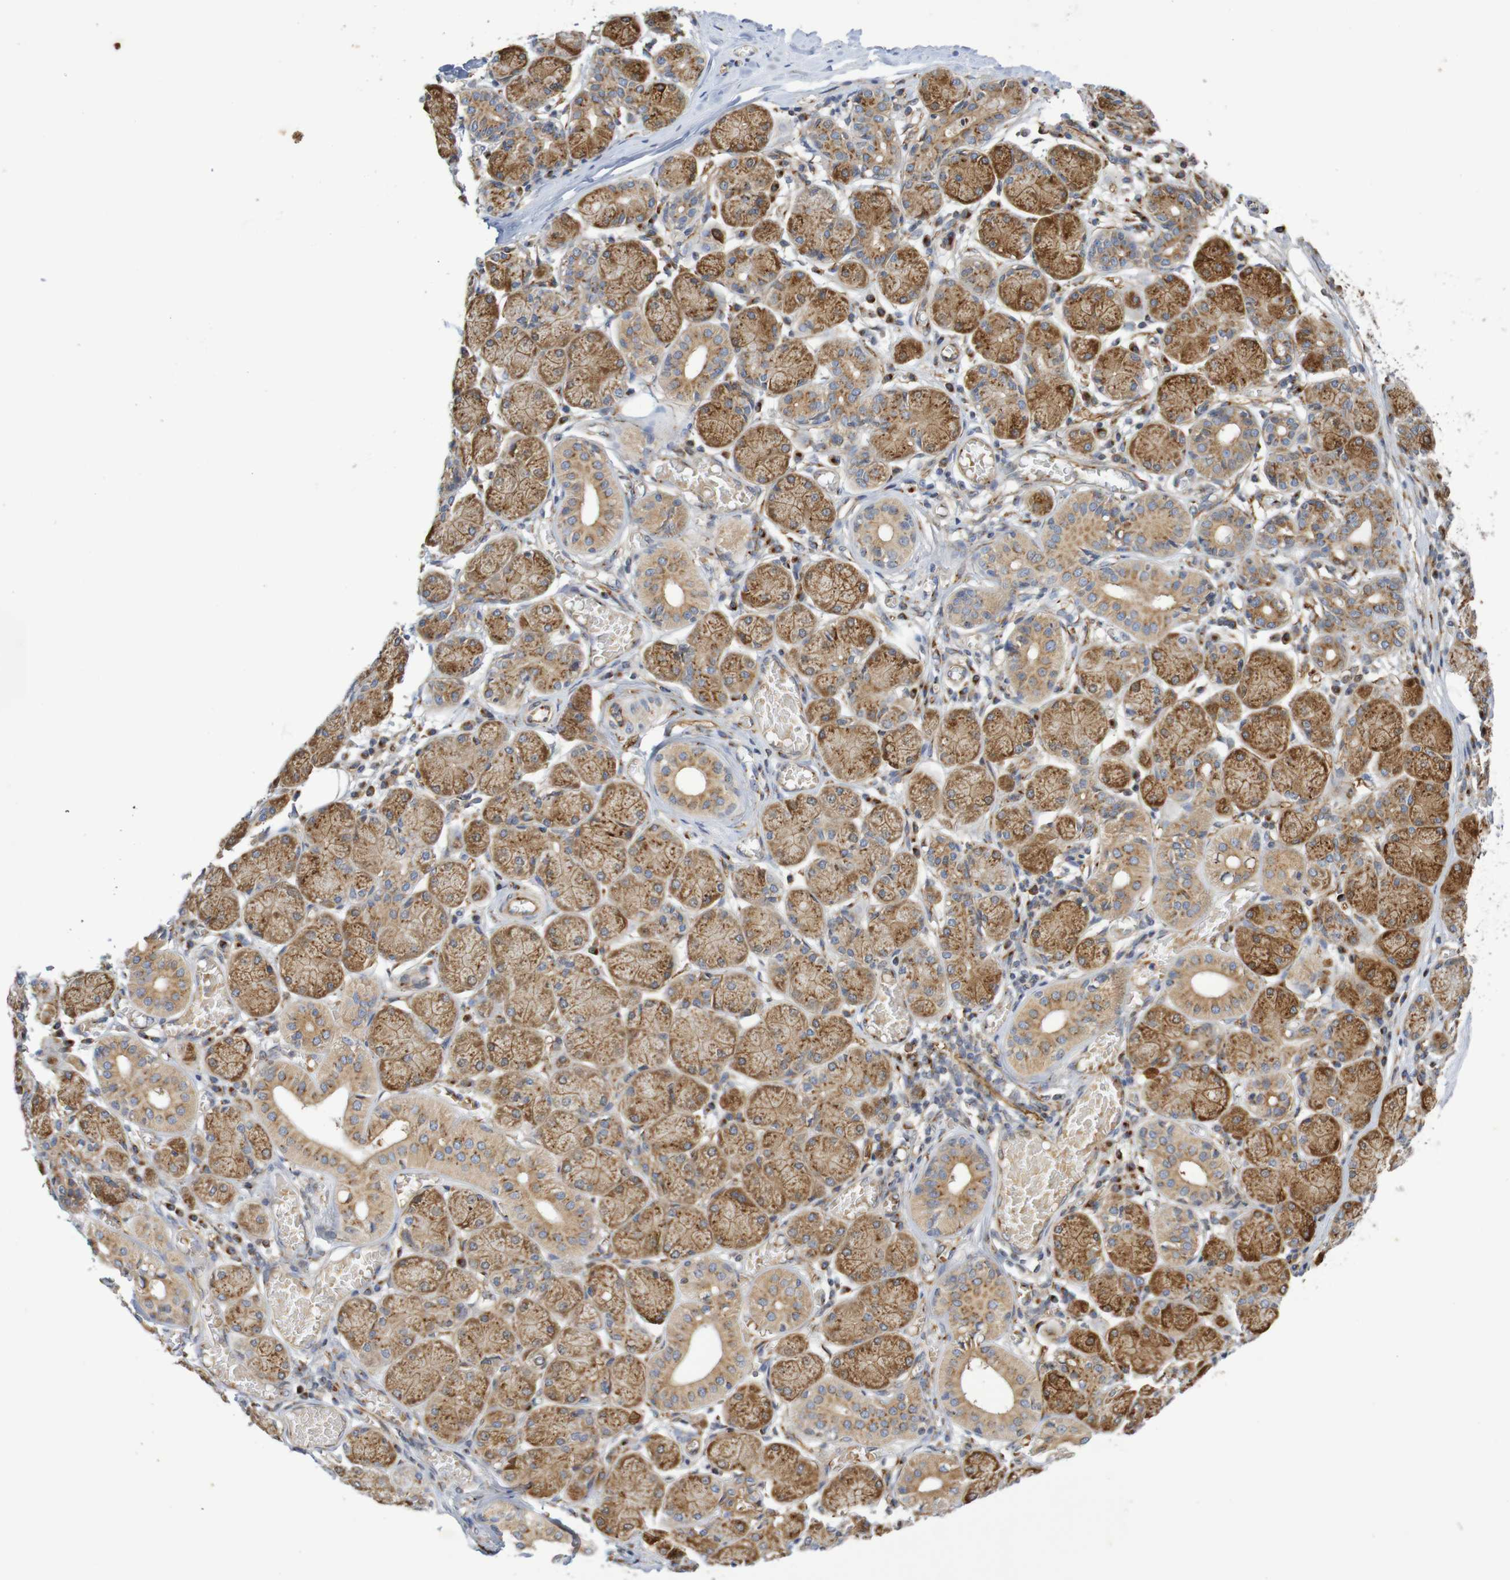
{"staining": {"intensity": "moderate", "quantity": ">75%", "location": "cytoplasmic/membranous"}, "tissue": "salivary gland", "cell_type": "Glandular cells", "image_type": "normal", "snomed": [{"axis": "morphology", "description": "Normal tissue, NOS"}, {"axis": "topography", "description": "Salivary gland"}], "caption": "Brown immunohistochemical staining in normal human salivary gland displays moderate cytoplasmic/membranous staining in approximately >75% of glandular cells. Immunohistochemistry (ihc) stains the protein in brown and the nuclei are stained blue.", "gene": "DCP2", "patient": {"sex": "female", "age": 24}}